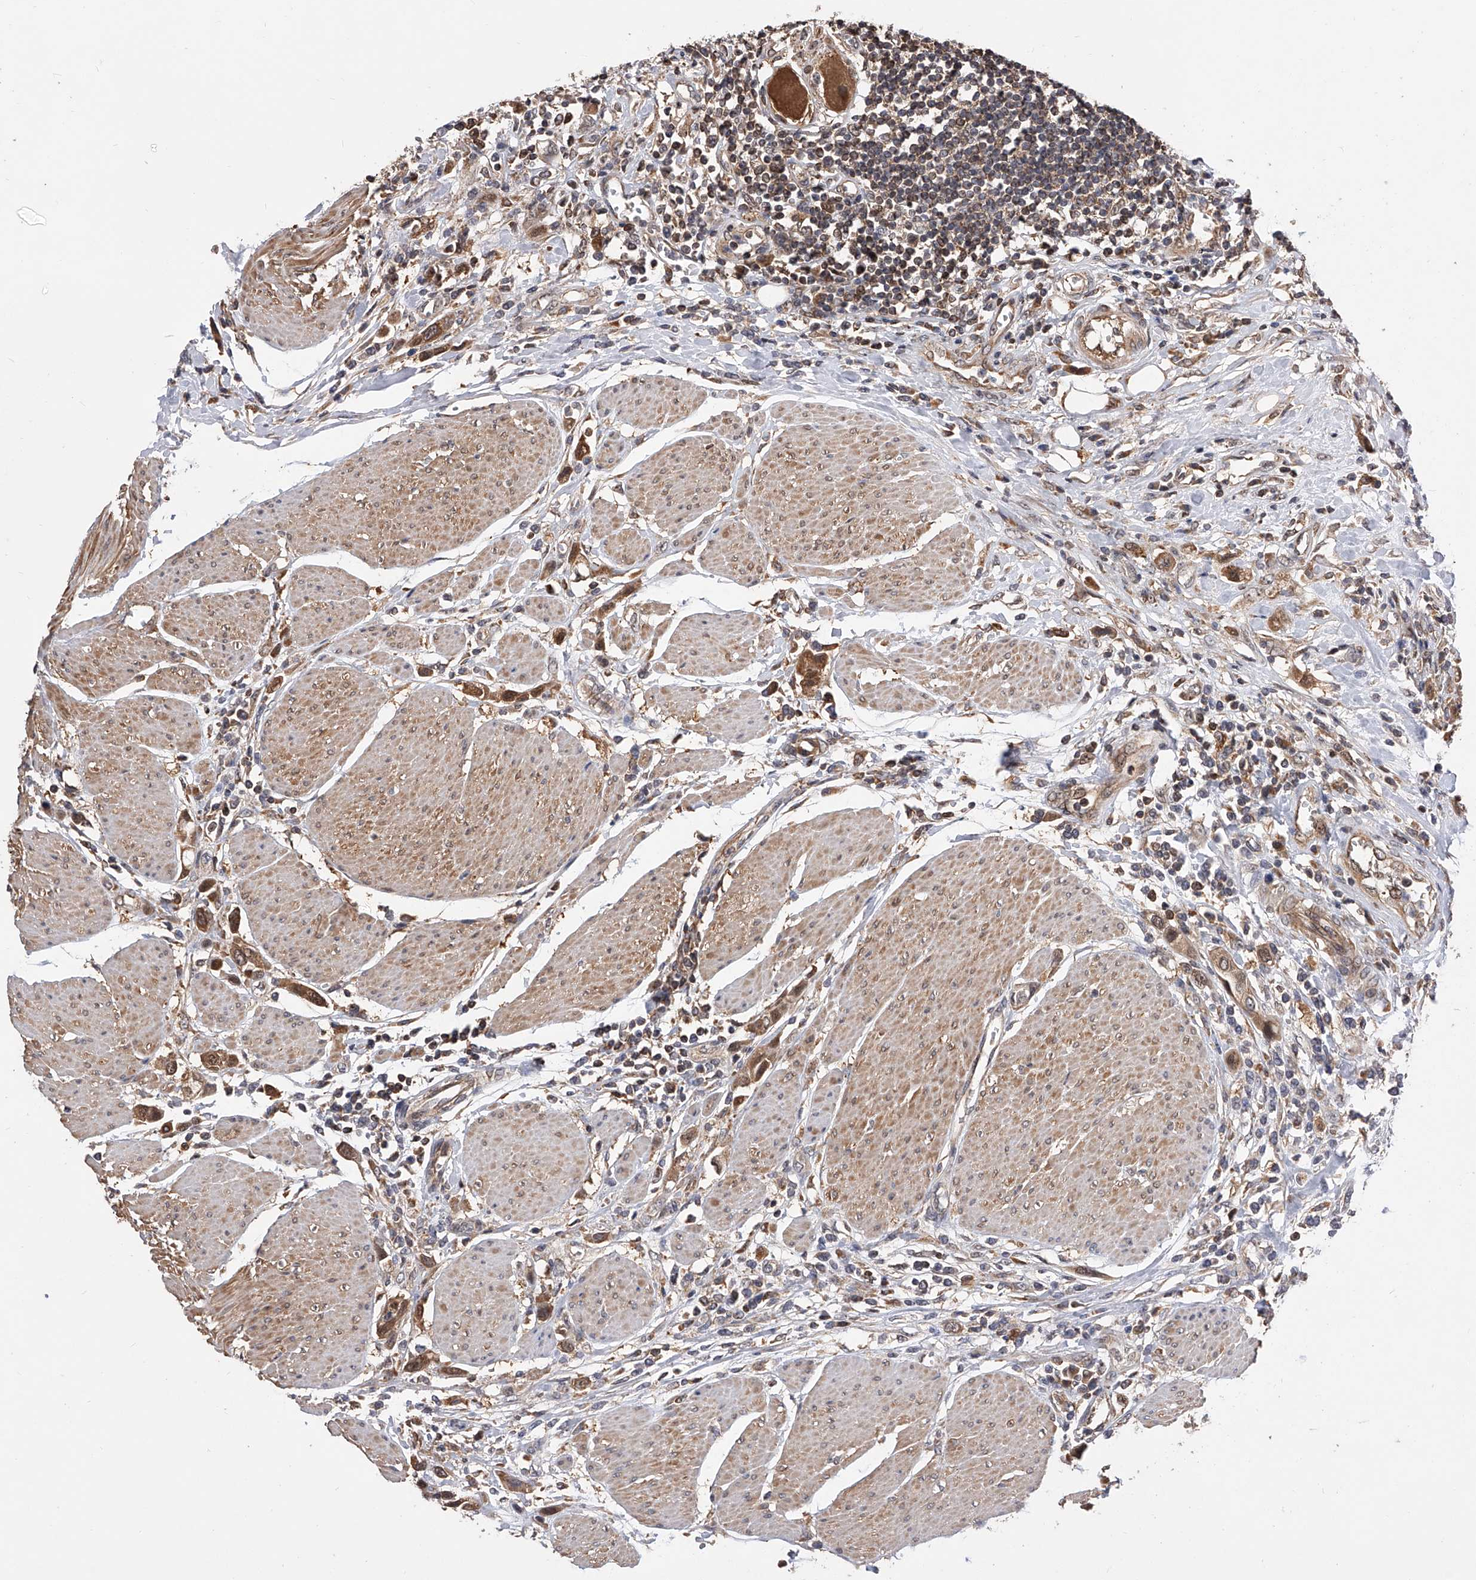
{"staining": {"intensity": "moderate", "quantity": ">75%", "location": "cytoplasmic/membranous,nuclear"}, "tissue": "urothelial cancer", "cell_type": "Tumor cells", "image_type": "cancer", "snomed": [{"axis": "morphology", "description": "Urothelial carcinoma, High grade"}, {"axis": "topography", "description": "Urinary bladder"}], "caption": "Protein staining of urothelial cancer tissue demonstrates moderate cytoplasmic/membranous and nuclear staining in about >75% of tumor cells.", "gene": "GMDS", "patient": {"sex": "male", "age": 50}}